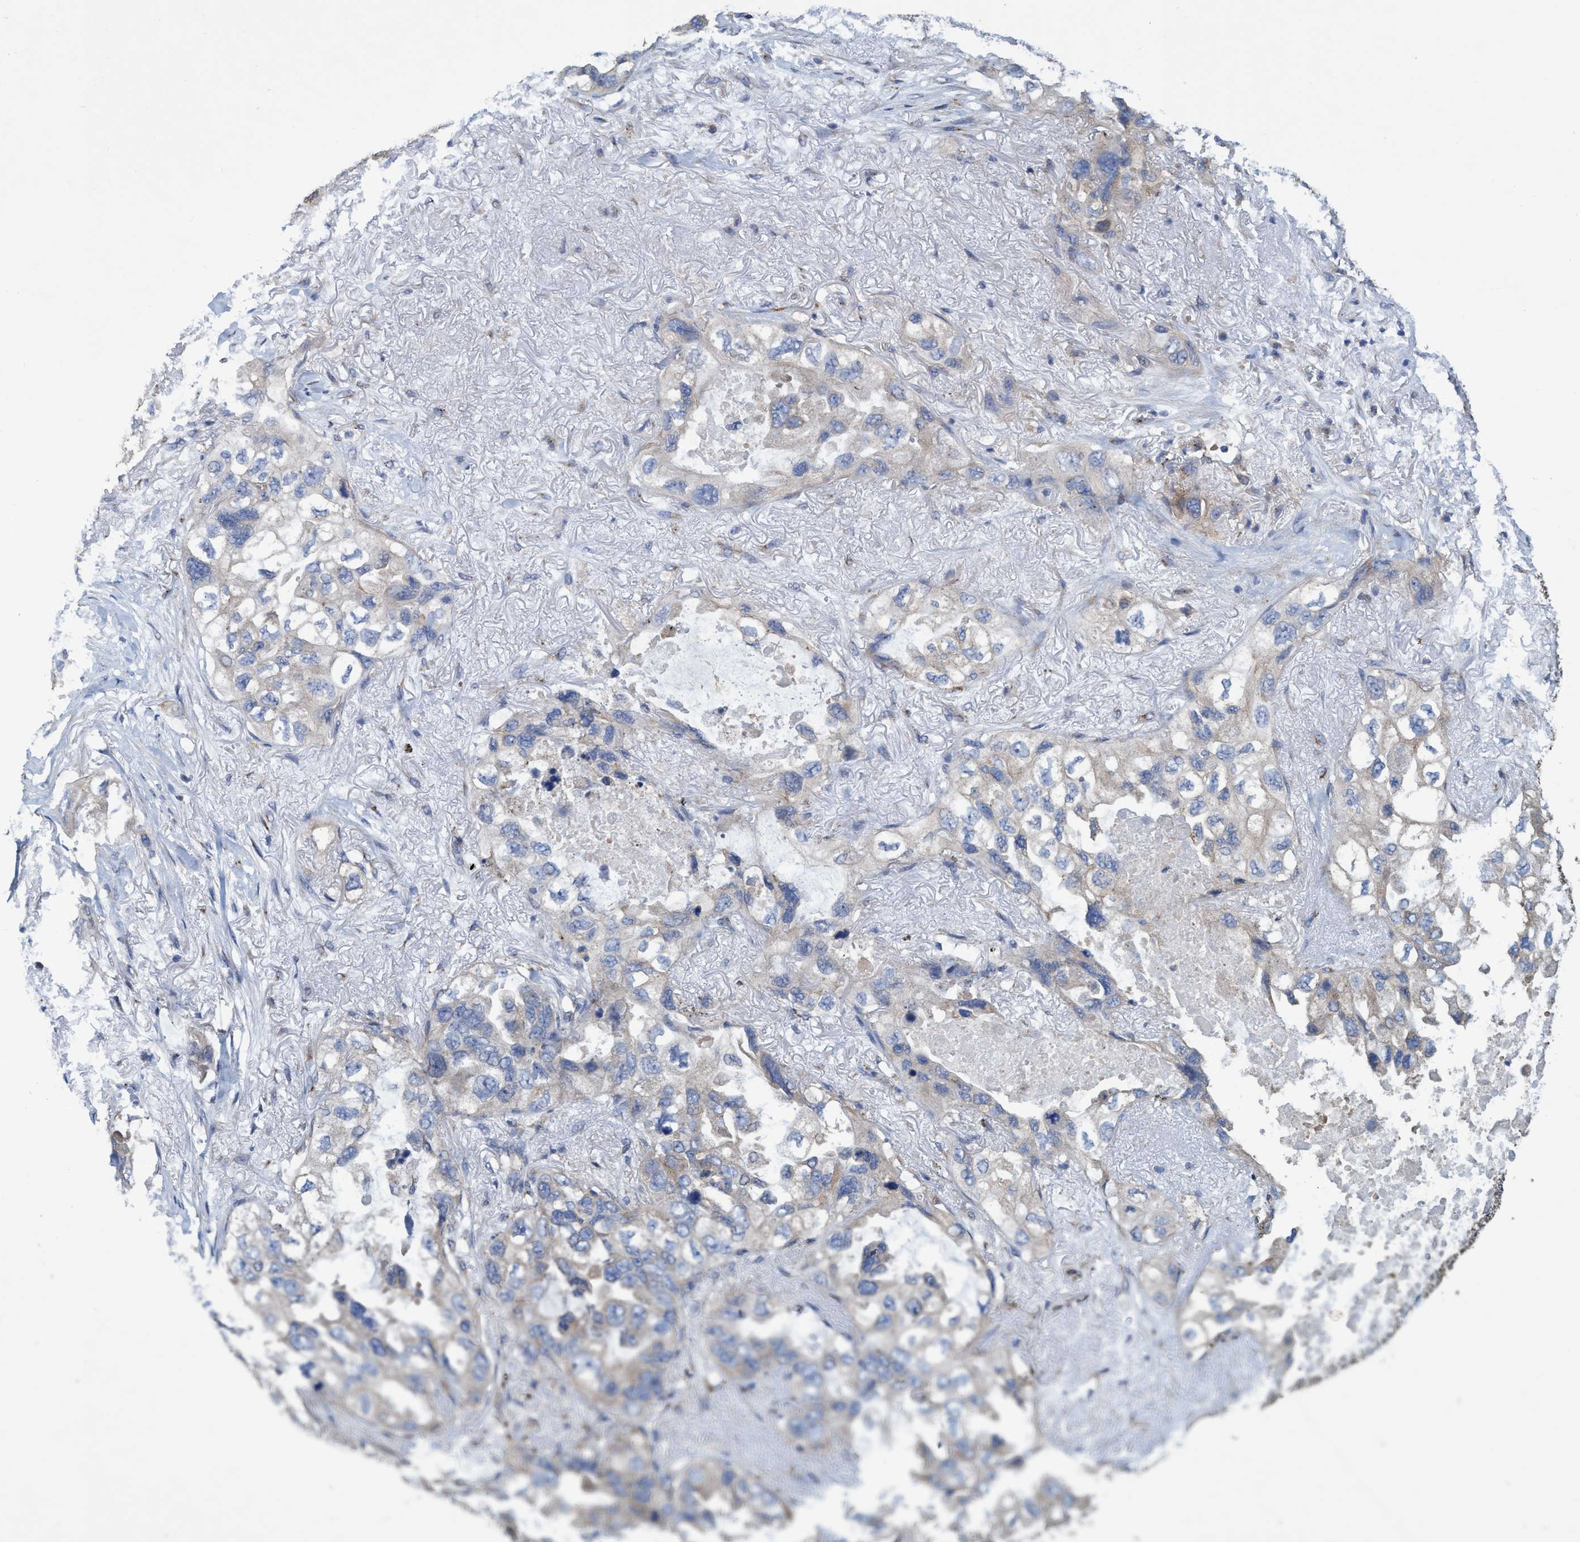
{"staining": {"intensity": "weak", "quantity": "25%-75%", "location": "cytoplasmic/membranous"}, "tissue": "lung cancer", "cell_type": "Tumor cells", "image_type": "cancer", "snomed": [{"axis": "morphology", "description": "Squamous cell carcinoma, NOS"}, {"axis": "topography", "description": "Lung"}], "caption": "The histopathology image shows a brown stain indicating the presence of a protein in the cytoplasmic/membranous of tumor cells in lung cancer (squamous cell carcinoma).", "gene": "BICD2", "patient": {"sex": "female", "age": 73}}